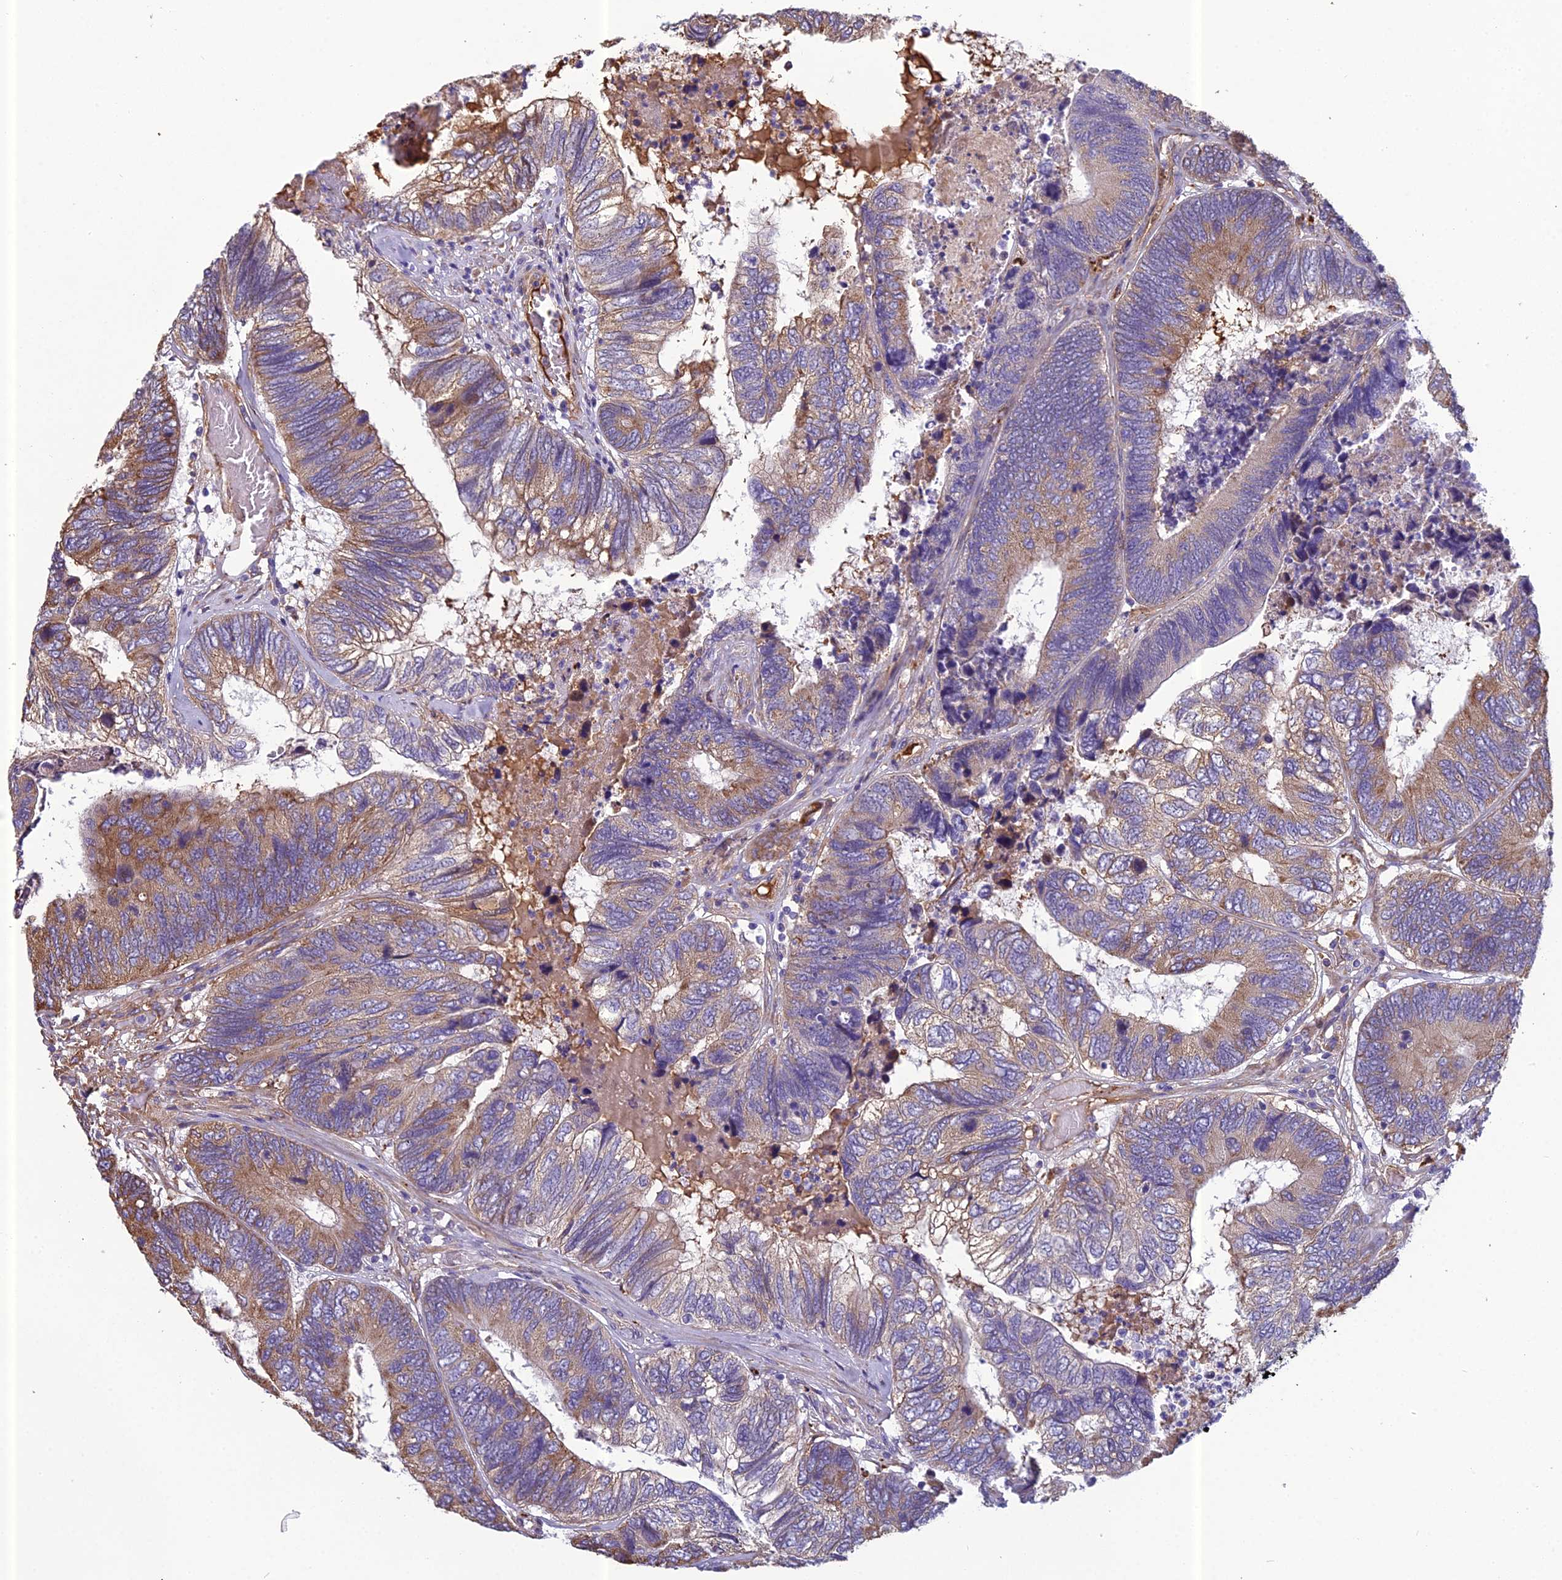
{"staining": {"intensity": "moderate", "quantity": "25%-75%", "location": "cytoplasmic/membranous"}, "tissue": "colorectal cancer", "cell_type": "Tumor cells", "image_type": "cancer", "snomed": [{"axis": "morphology", "description": "Adenocarcinoma, NOS"}, {"axis": "topography", "description": "Colon"}], "caption": "Immunohistochemical staining of colorectal cancer (adenocarcinoma) exhibits medium levels of moderate cytoplasmic/membranous protein staining in approximately 25%-75% of tumor cells.", "gene": "SPDL1", "patient": {"sex": "female", "age": 67}}